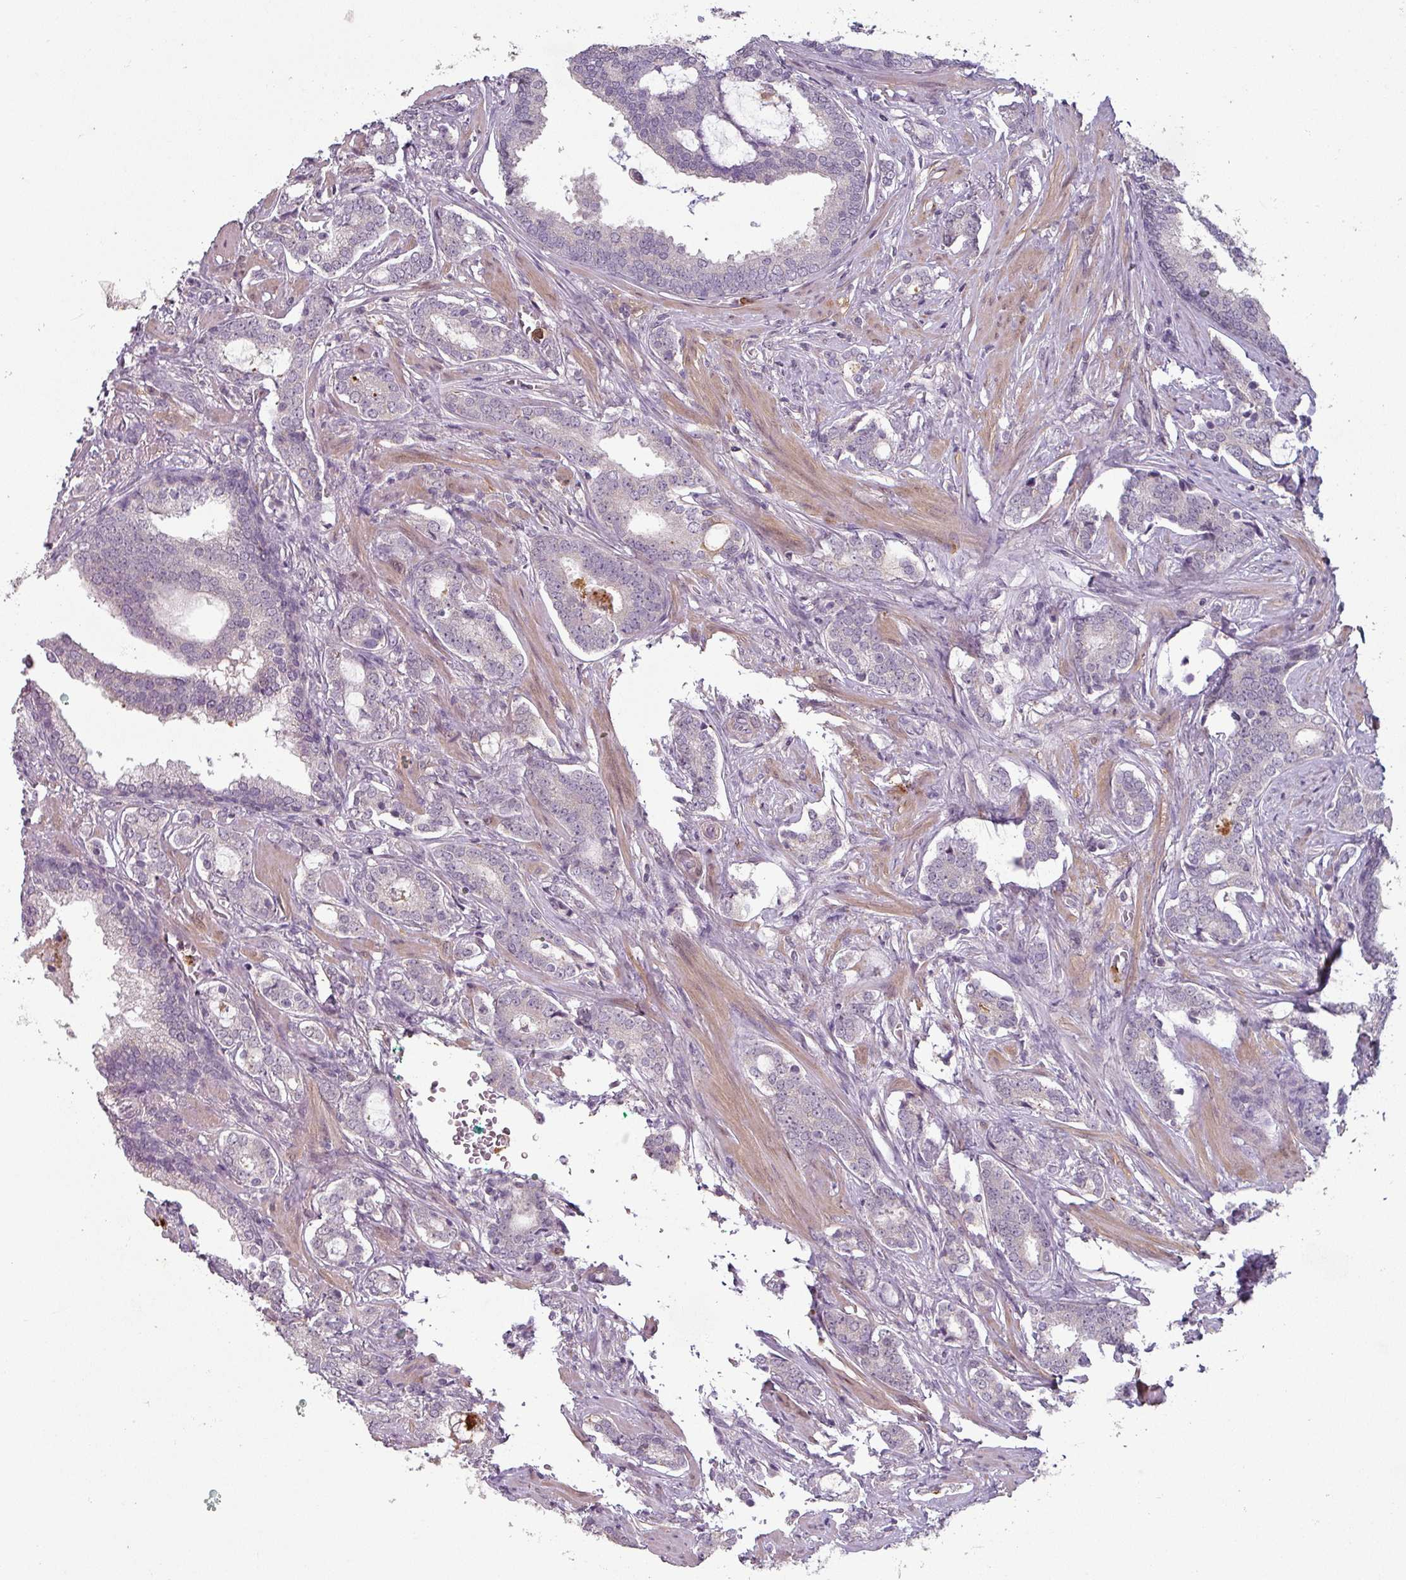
{"staining": {"intensity": "negative", "quantity": "none", "location": "none"}, "tissue": "prostate cancer", "cell_type": "Tumor cells", "image_type": "cancer", "snomed": [{"axis": "morphology", "description": "Adenocarcinoma, High grade"}, {"axis": "topography", "description": "Prostate"}], "caption": "Immunohistochemistry (IHC) image of neoplastic tissue: prostate cancer stained with DAB (3,3'-diaminobenzidine) reveals no significant protein staining in tumor cells. (DAB (3,3'-diaminobenzidine) IHC with hematoxylin counter stain).", "gene": "MAGEC3", "patient": {"sex": "male", "age": 63}}